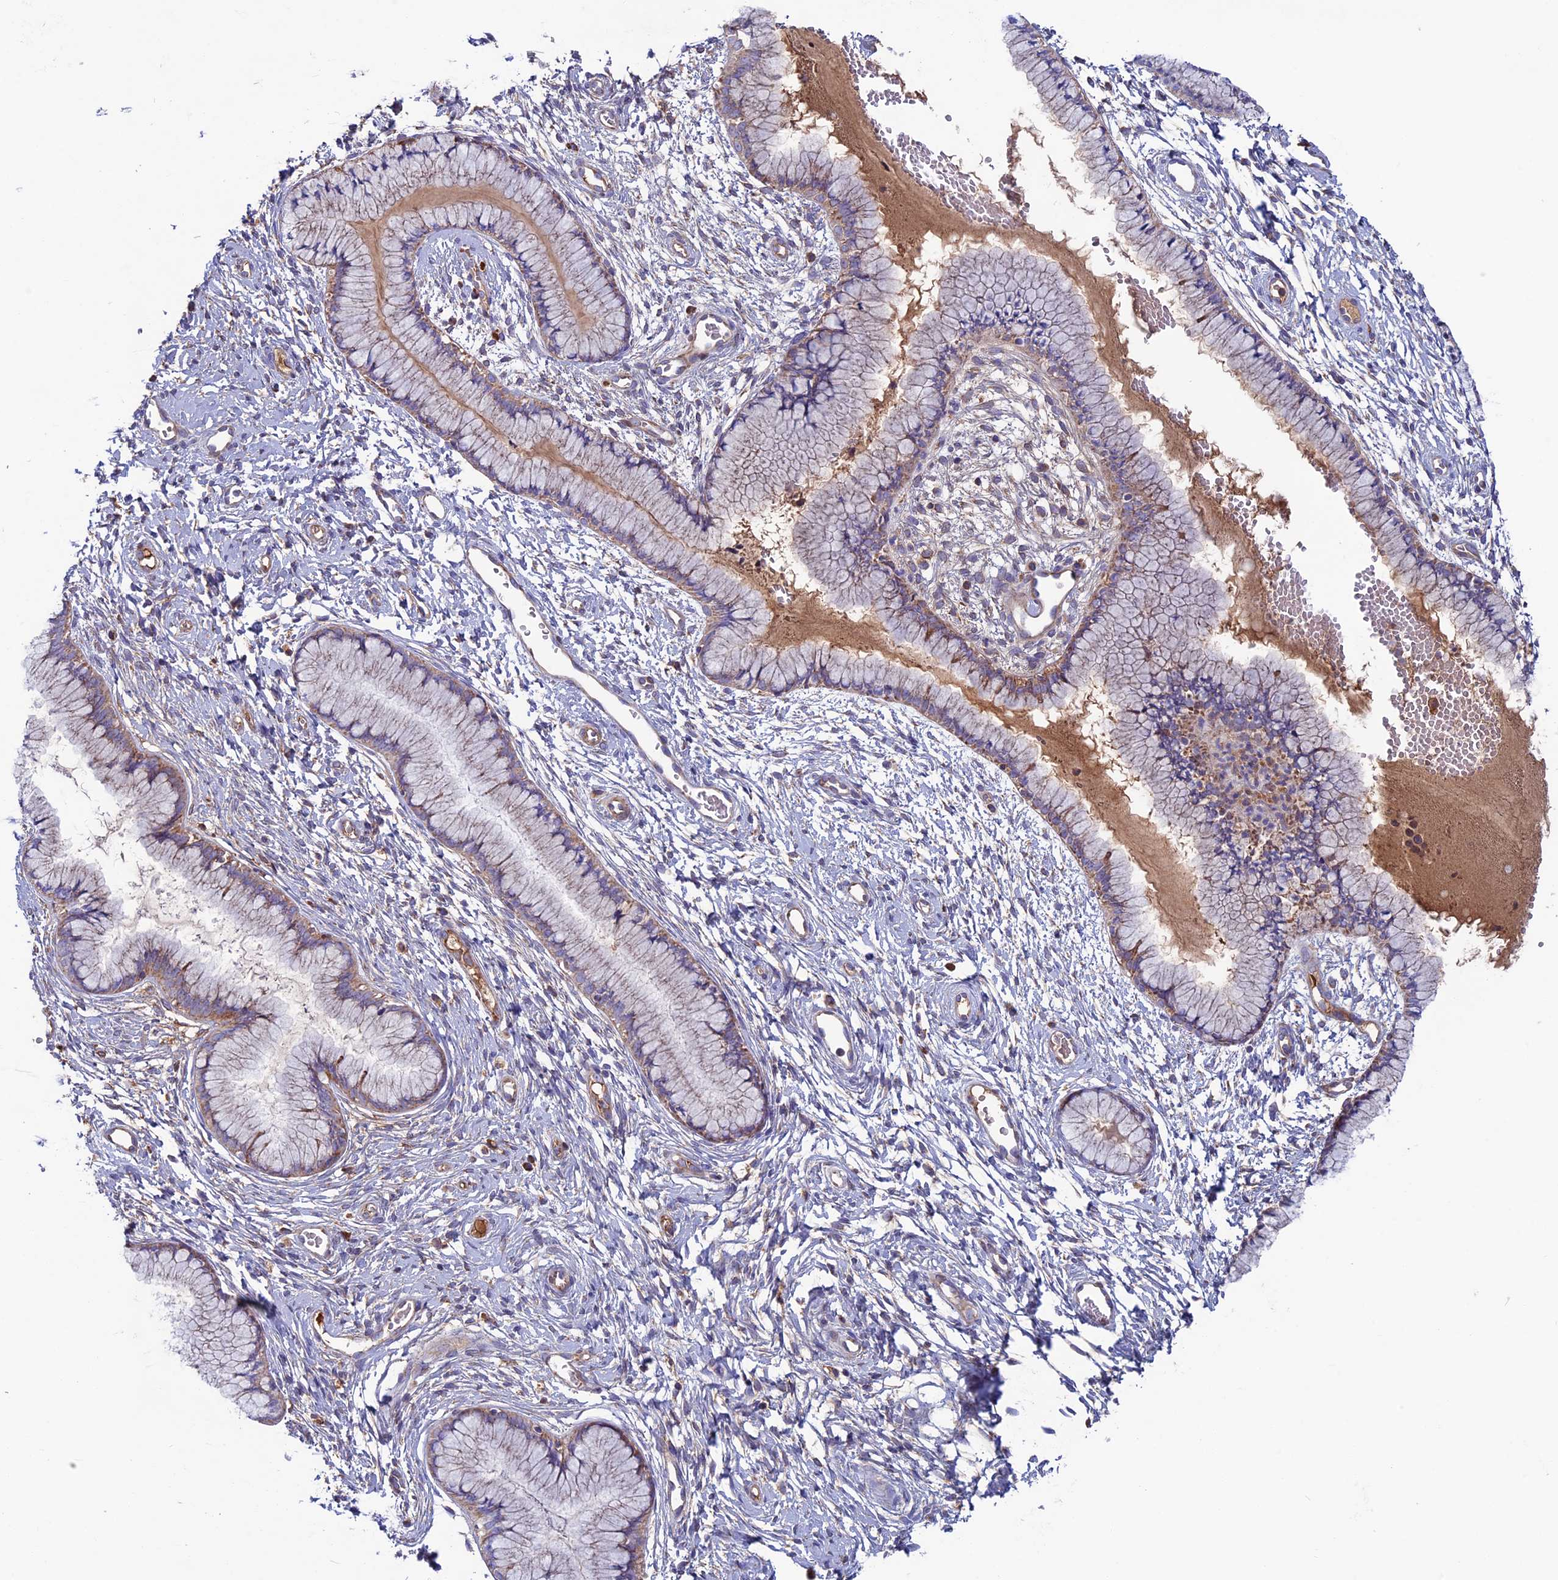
{"staining": {"intensity": "weak", "quantity": "25%-75%", "location": "cytoplasmic/membranous"}, "tissue": "cervix", "cell_type": "Glandular cells", "image_type": "normal", "snomed": [{"axis": "morphology", "description": "Normal tissue, NOS"}, {"axis": "topography", "description": "Cervix"}], "caption": "Benign cervix exhibits weak cytoplasmic/membranous staining in approximately 25%-75% of glandular cells, visualized by immunohistochemistry.", "gene": "SLC15A5", "patient": {"sex": "female", "age": 42}}